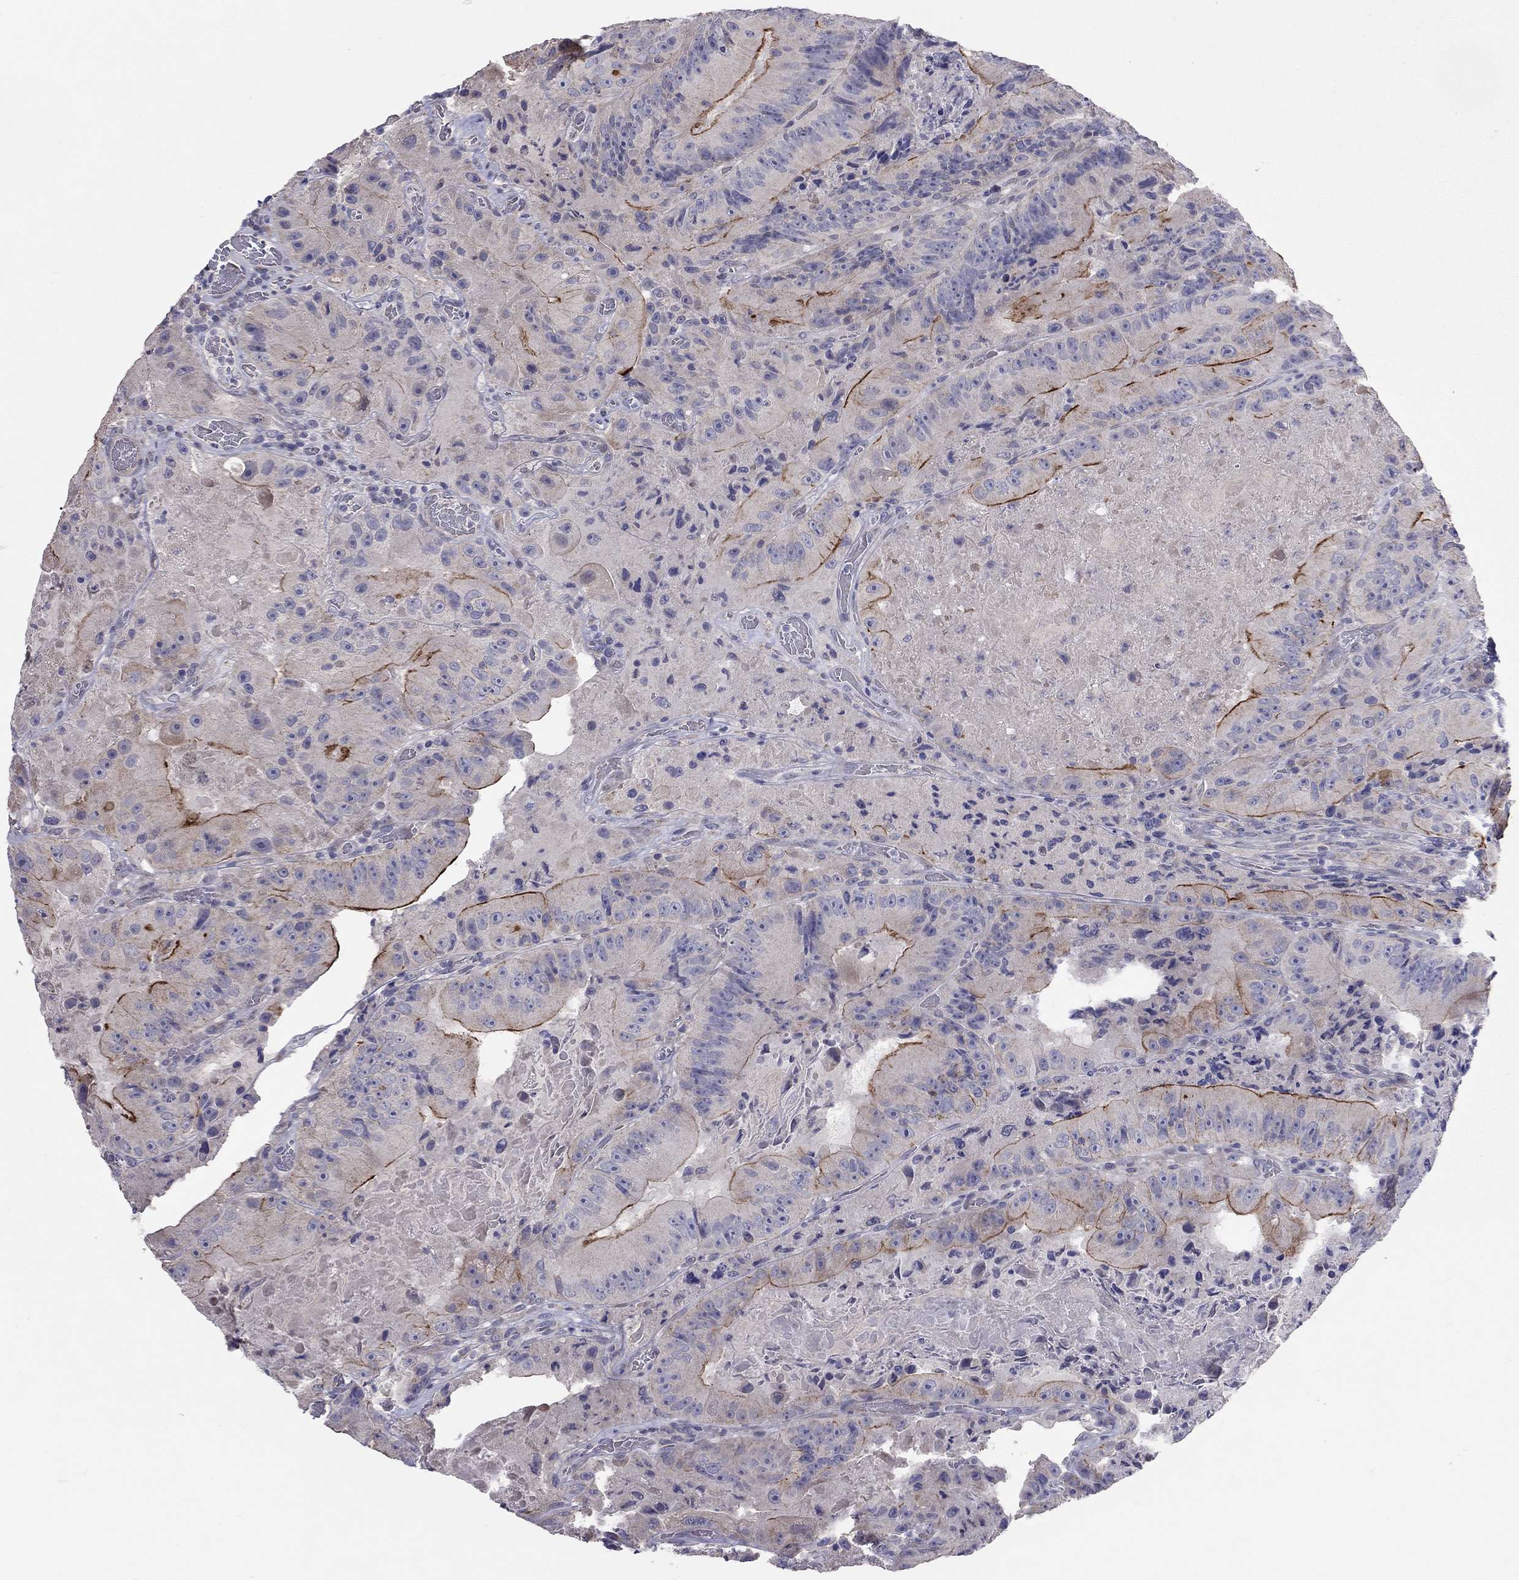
{"staining": {"intensity": "strong", "quantity": "<25%", "location": "cytoplasmic/membranous"}, "tissue": "colorectal cancer", "cell_type": "Tumor cells", "image_type": "cancer", "snomed": [{"axis": "morphology", "description": "Adenocarcinoma, NOS"}, {"axis": "topography", "description": "Colon"}], "caption": "Protein staining by immunohistochemistry reveals strong cytoplasmic/membranous expression in approximately <25% of tumor cells in colorectal cancer.", "gene": "SYTL2", "patient": {"sex": "female", "age": 86}}